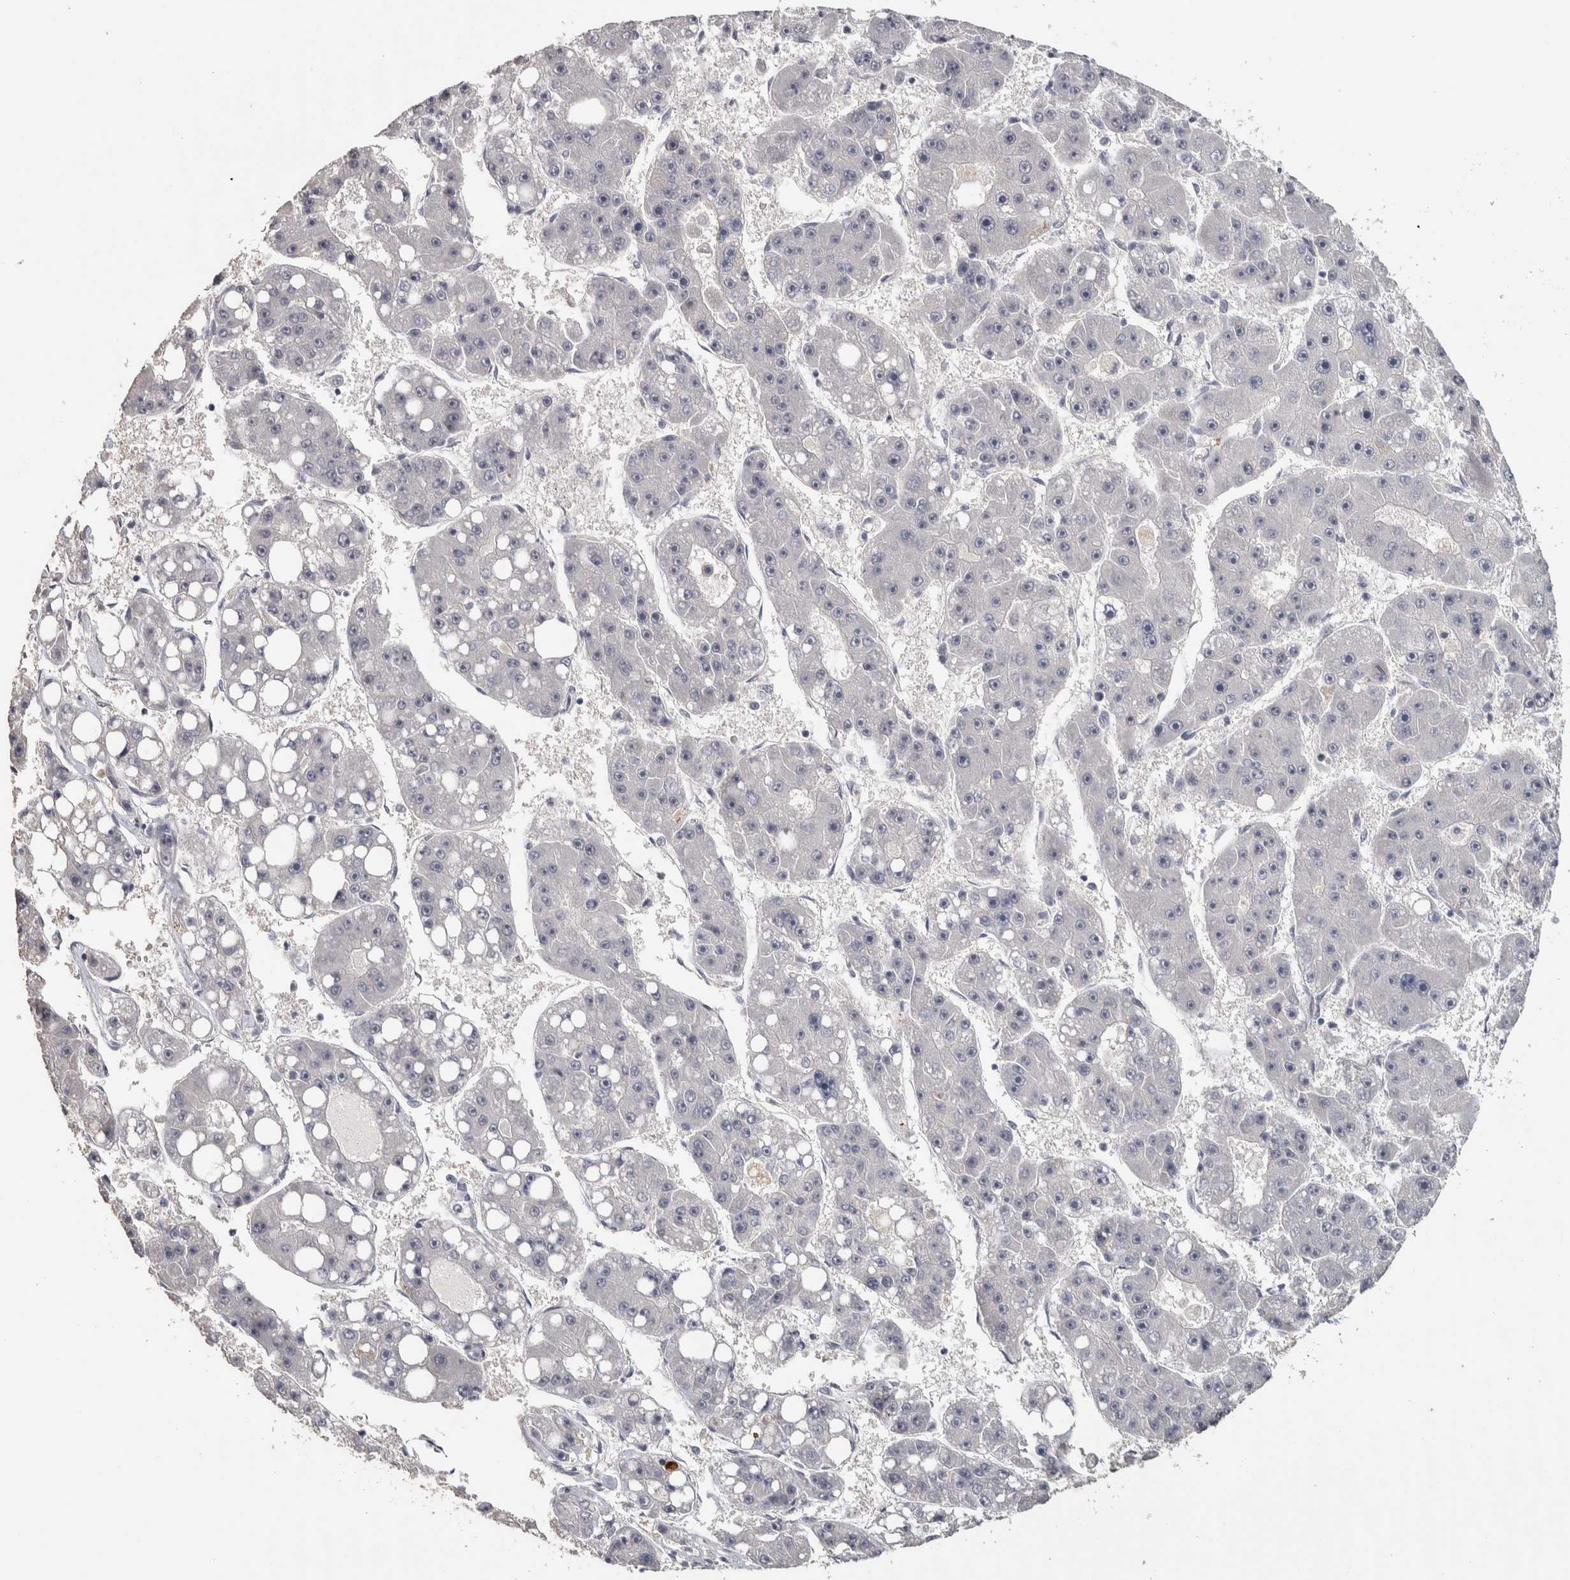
{"staining": {"intensity": "negative", "quantity": "none", "location": "none"}, "tissue": "liver cancer", "cell_type": "Tumor cells", "image_type": "cancer", "snomed": [{"axis": "morphology", "description": "Carcinoma, Hepatocellular, NOS"}, {"axis": "topography", "description": "Liver"}], "caption": "The image exhibits no significant expression in tumor cells of liver cancer.", "gene": "NECAB1", "patient": {"sex": "female", "age": 61}}